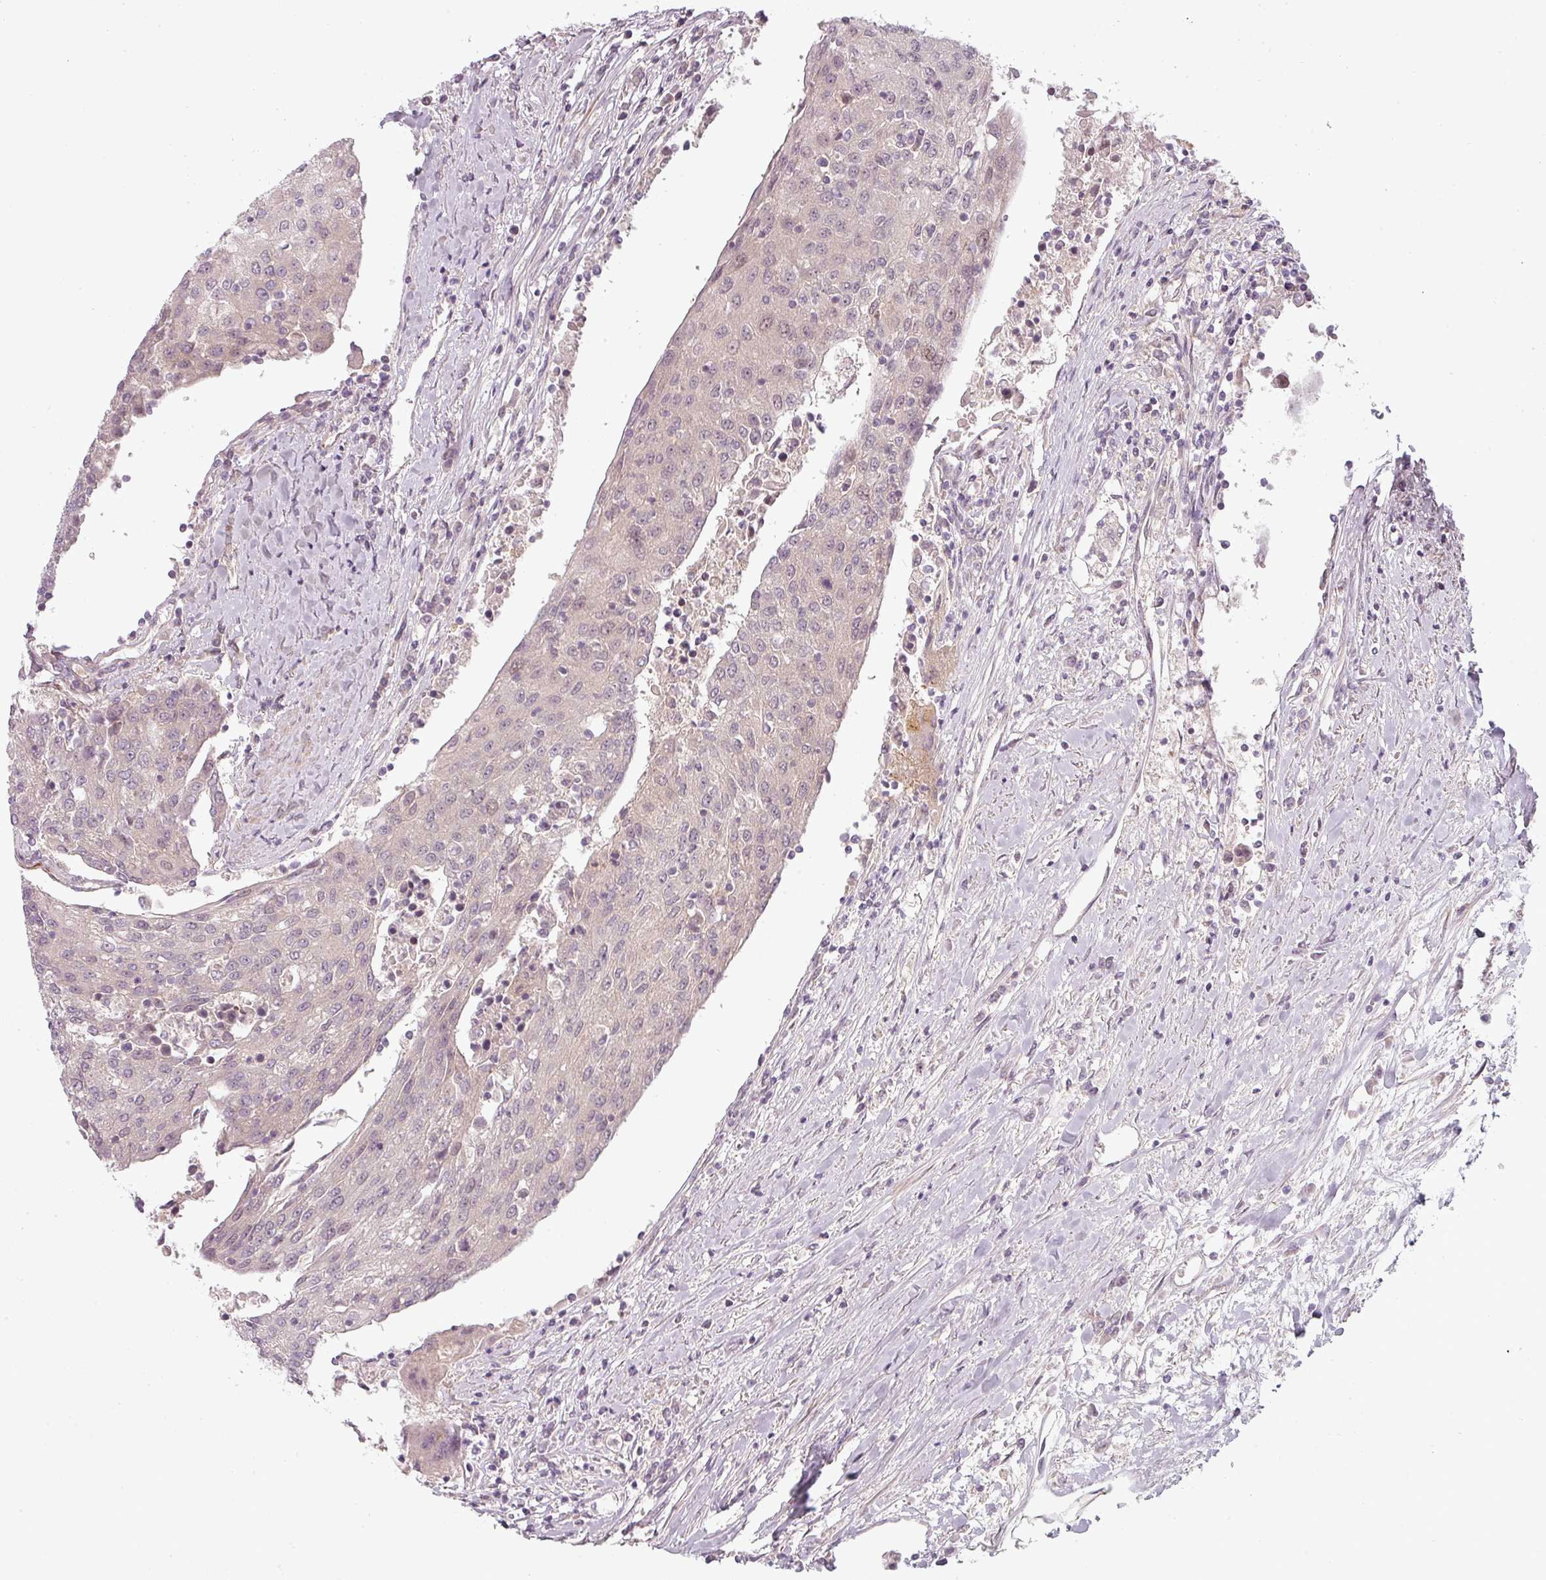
{"staining": {"intensity": "negative", "quantity": "none", "location": "none"}, "tissue": "urothelial cancer", "cell_type": "Tumor cells", "image_type": "cancer", "snomed": [{"axis": "morphology", "description": "Urothelial carcinoma, High grade"}, {"axis": "topography", "description": "Urinary bladder"}], "caption": "This is a histopathology image of IHC staining of urothelial cancer, which shows no staining in tumor cells. (DAB immunohistochemistry (IHC) with hematoxylin counter stain).", "gene": "SLC16A9", "patient": {"sex": "female", "age": 85}}